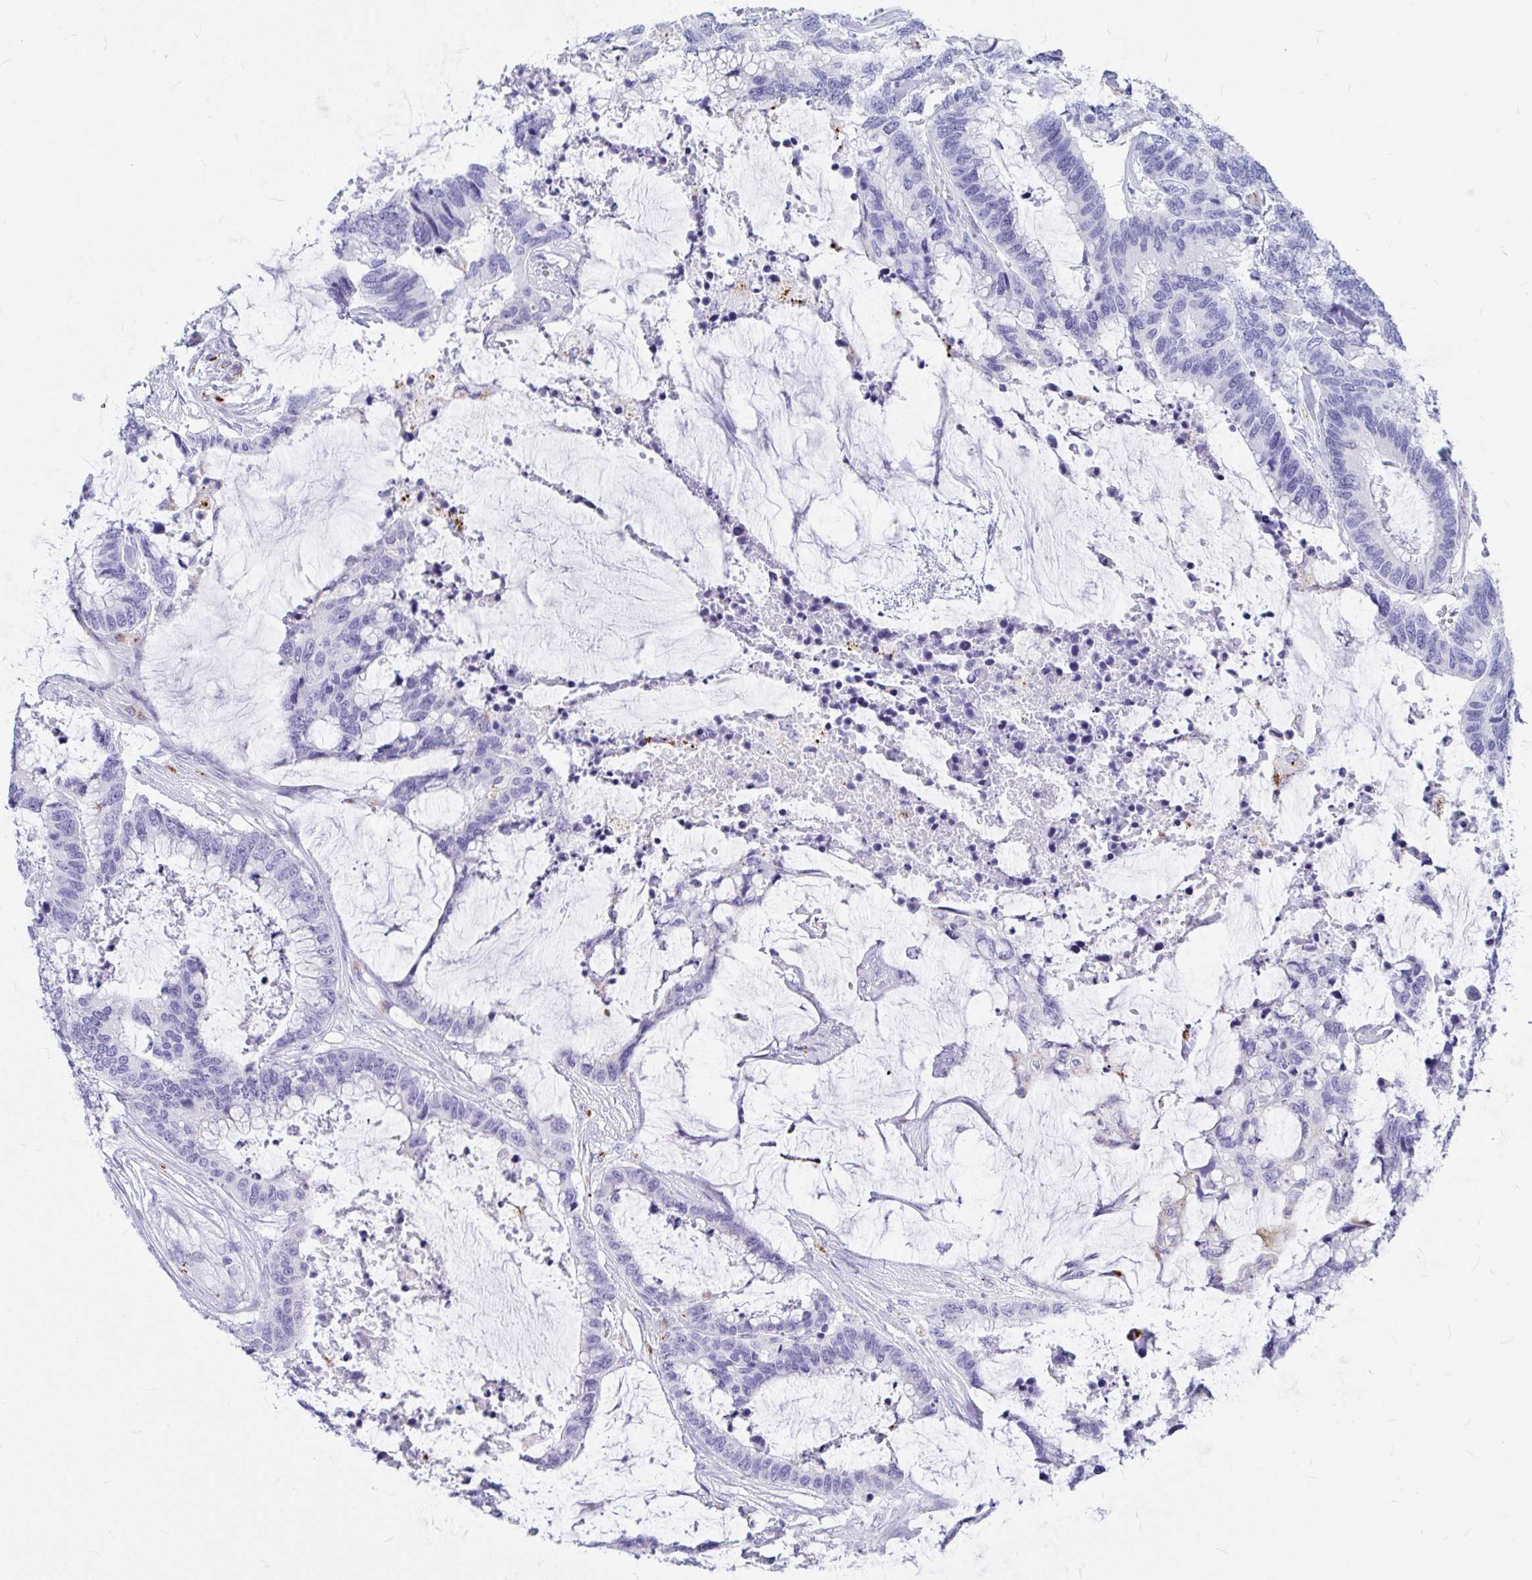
{"staining": {"intensity": "negative", "quantity": "none", "location": "none"}, "tissue": "colorectal cancer", "cell_type": "Tumor cells", "image_type": "cancer", "snomed": [{"axis": "morphology", "description": "Adenocarcinoma, NOS"}, {"axis": "topography", "description": "Rectum"}], "caption": "Photomicrograph shows no significant protein positivity in tumor cells of colorectal cancer (adenocarcinoma).", "gene": "OR5J2", "patient": {"sex": "female", "age": 59}}